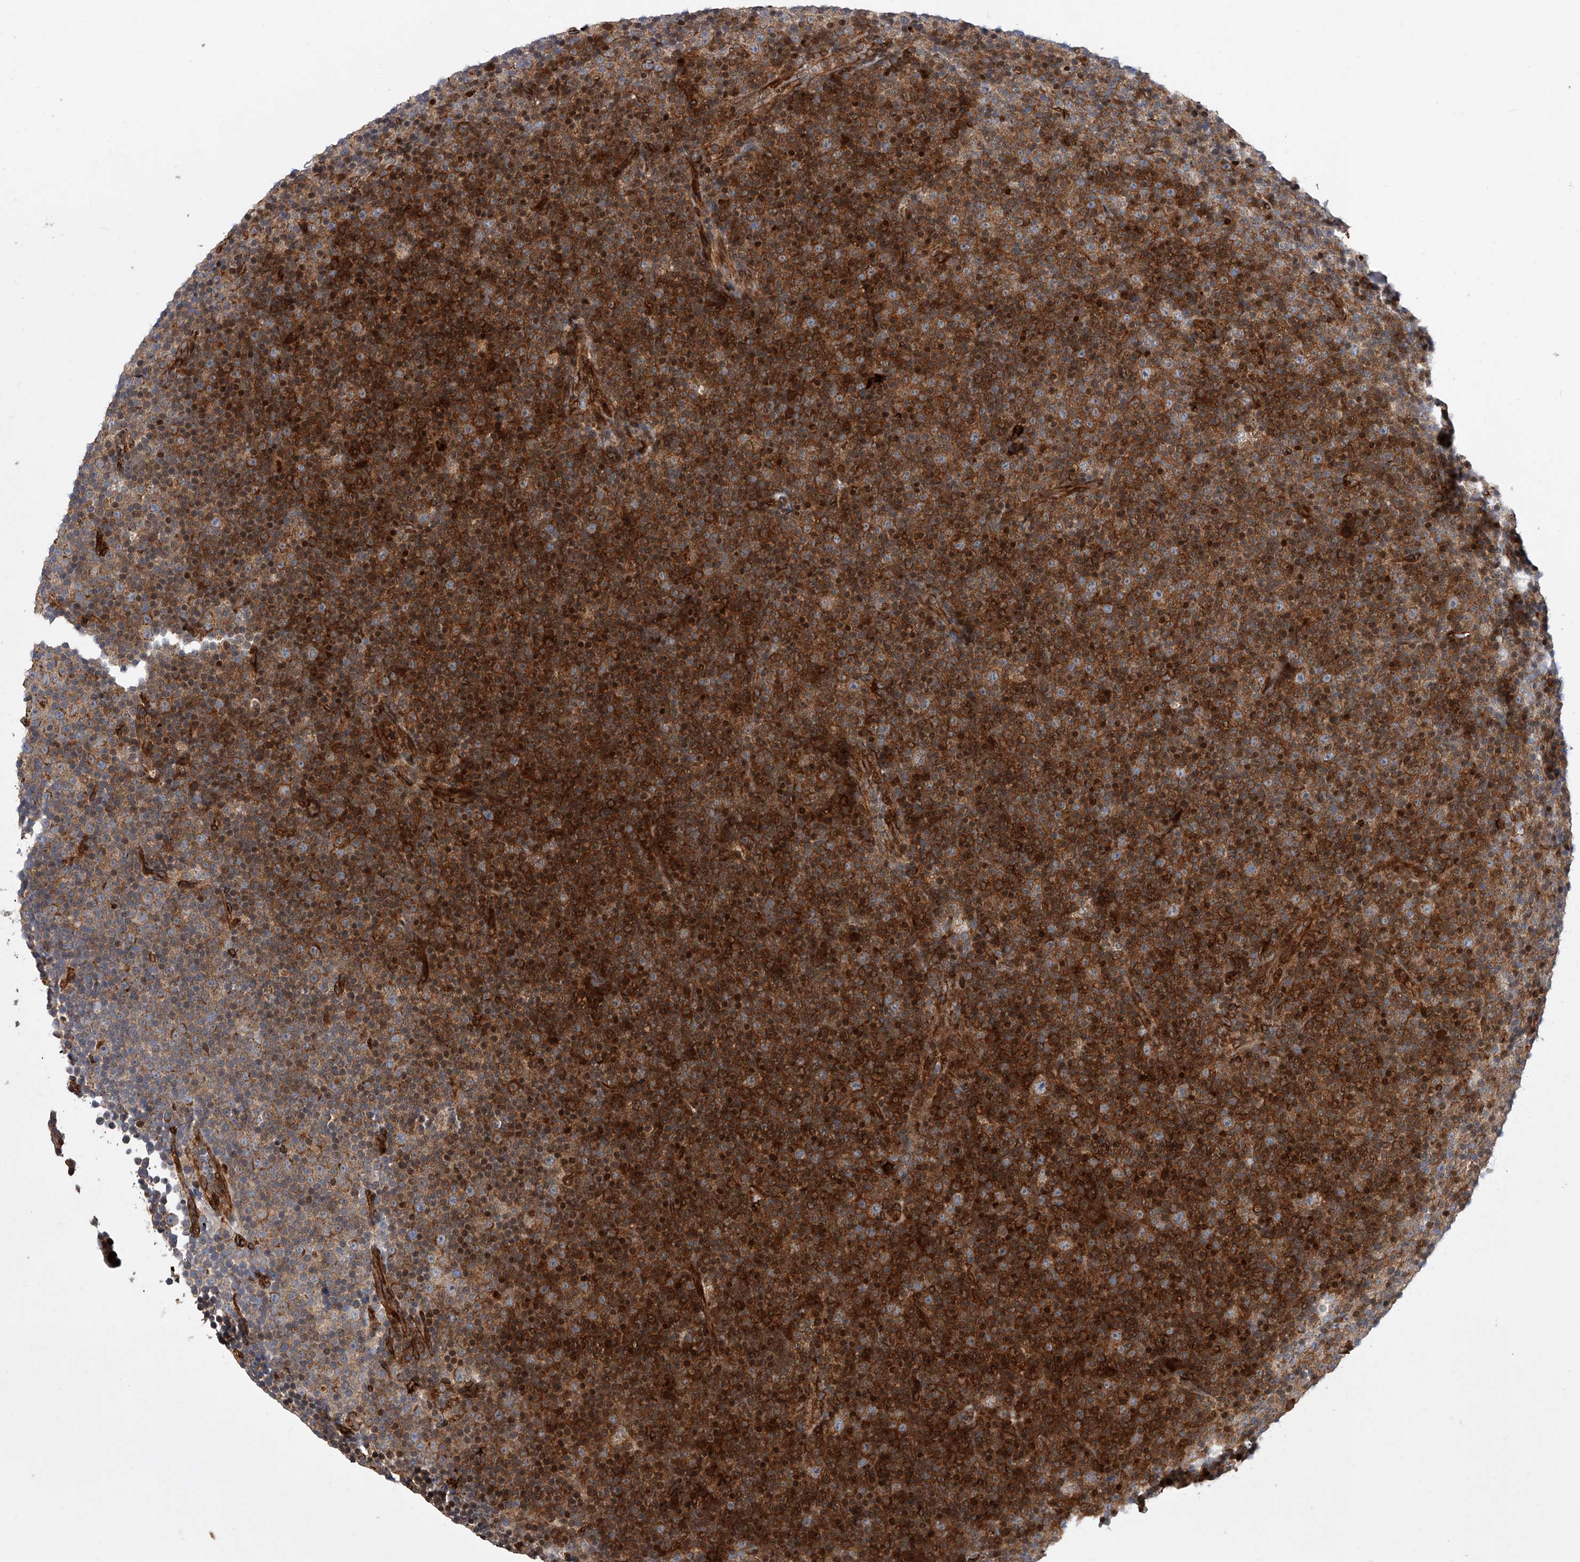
{"staining": {"intensity": "strong", "quantity": ">75%", "location": "cytoplasmic/membranous,nuclear"}, "tissue": "lymphoma", "cell_type": "Tumor cells", "image_type": "cancer", "snomed": [{"axis": "morphology", "description": "Malignant lymphoma, non-Hodgkin's type, Low grade"}, {"axis": "topography", "description": "Lymph node"}], "caption": "A histopathology image of human low-grade malignant lymphoma, non-Hodgkin's type stained for a protein reveals strong cytoplasmic/membranous and nuclear brown staining in tumor cells. (DAB IHC, brown staining for protein, blue staining for nuclei).", "gene": "PDSS2", "patient": {"sex": "female", "age": 67}}